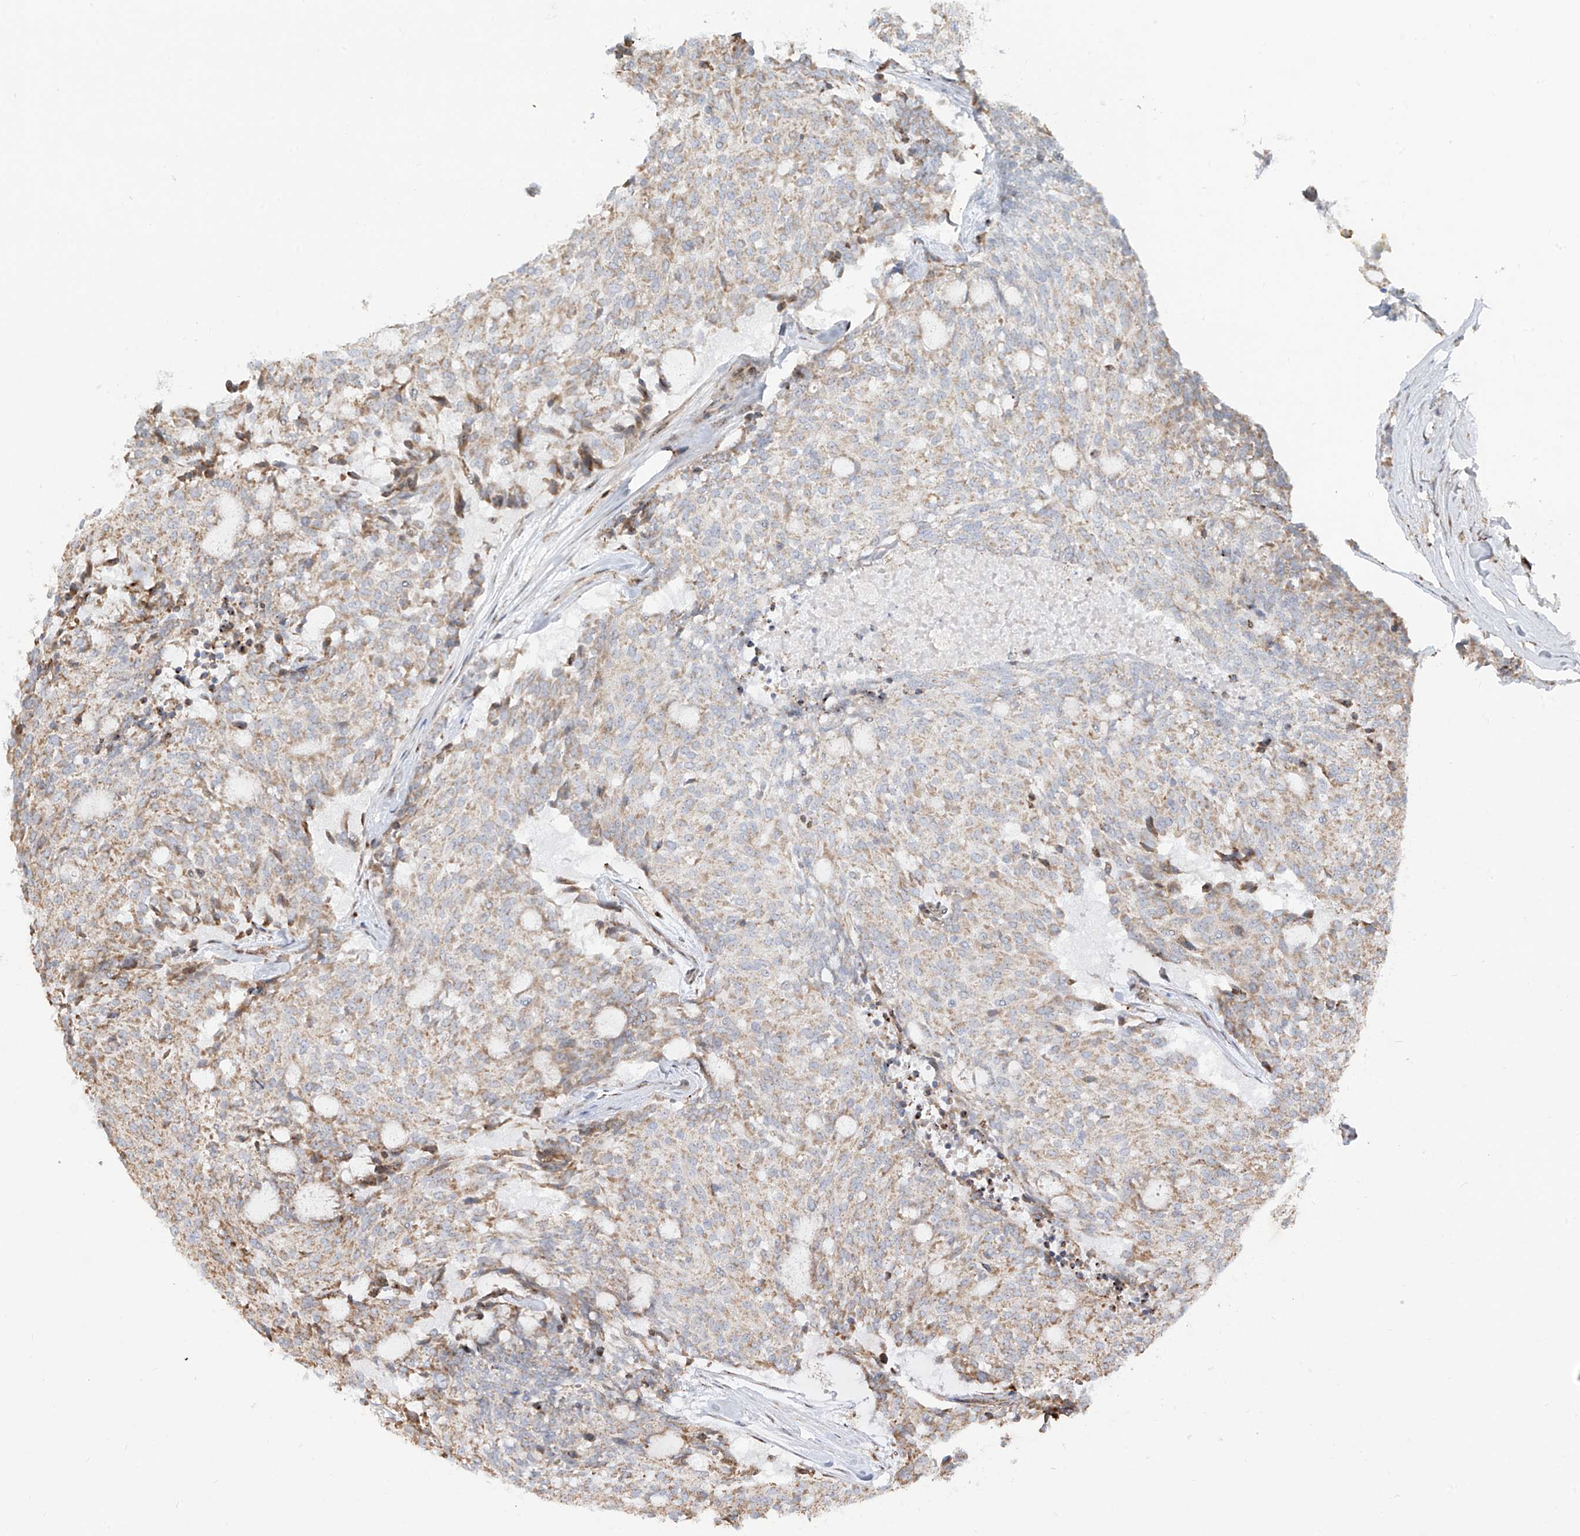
{"staining": {"intensity": "weak", "quantity": ">75%", "location": "cytoplasmic/membranous"}, "tissue": "carcinoid", "cell_type": "Tumor cells", "image_type": "cancer", "snomed": [{"axis": "morphology", "description": "Carcinoid, malignant, NOS"}, {"axis": "topography", "description": "Pancreas"}], "caption": "This image demonstrates immunohistochemistry staining of carcinoid, with low weak cytoplasmic/membranous expression in approximately >75% of tumor cells.", "gene": "ZBTB8A", "patient": {"sex": "female", "age": 54}}